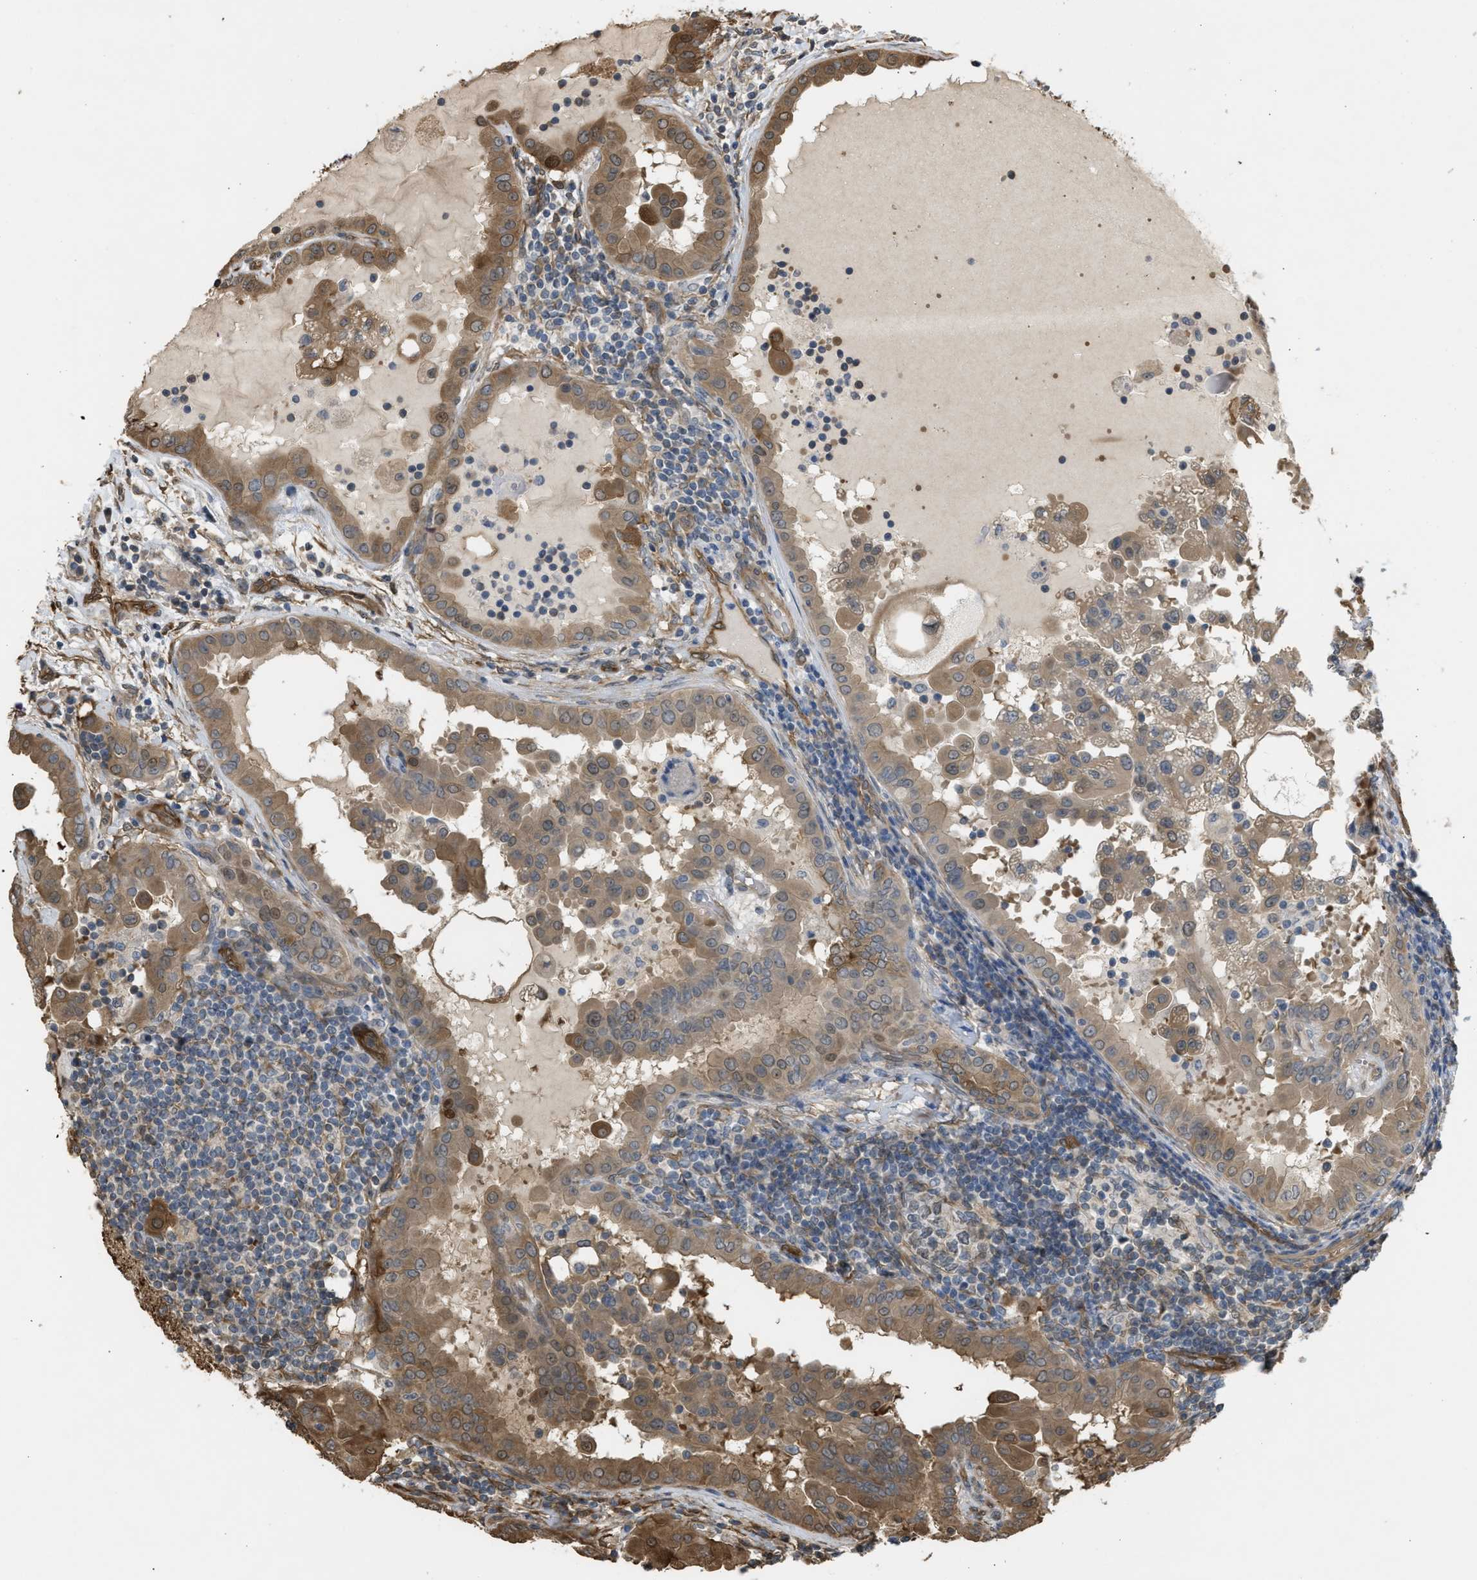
{"staining": {"intensity": "moderate", "quantity": ">75%", "location": "cytoplasmic/membranous"}, "tissue": "thyroid cancer", "cell_type": "Tumor cells", "image_type": "cancer", "snomed": [{"axis": "morphology", "description": "Papillary adenocarcinoma, NOS"}, {"axis": "topography", "description": "Thyroid gland"}], "caption": "Moderate cytoplasmic/membranous expression is present in about >75% of tumor cells in thyroid cancer (papillary adenocarcinoma).", "gene": "BAG3", "patient": {"sex": "male", "age": 33}}